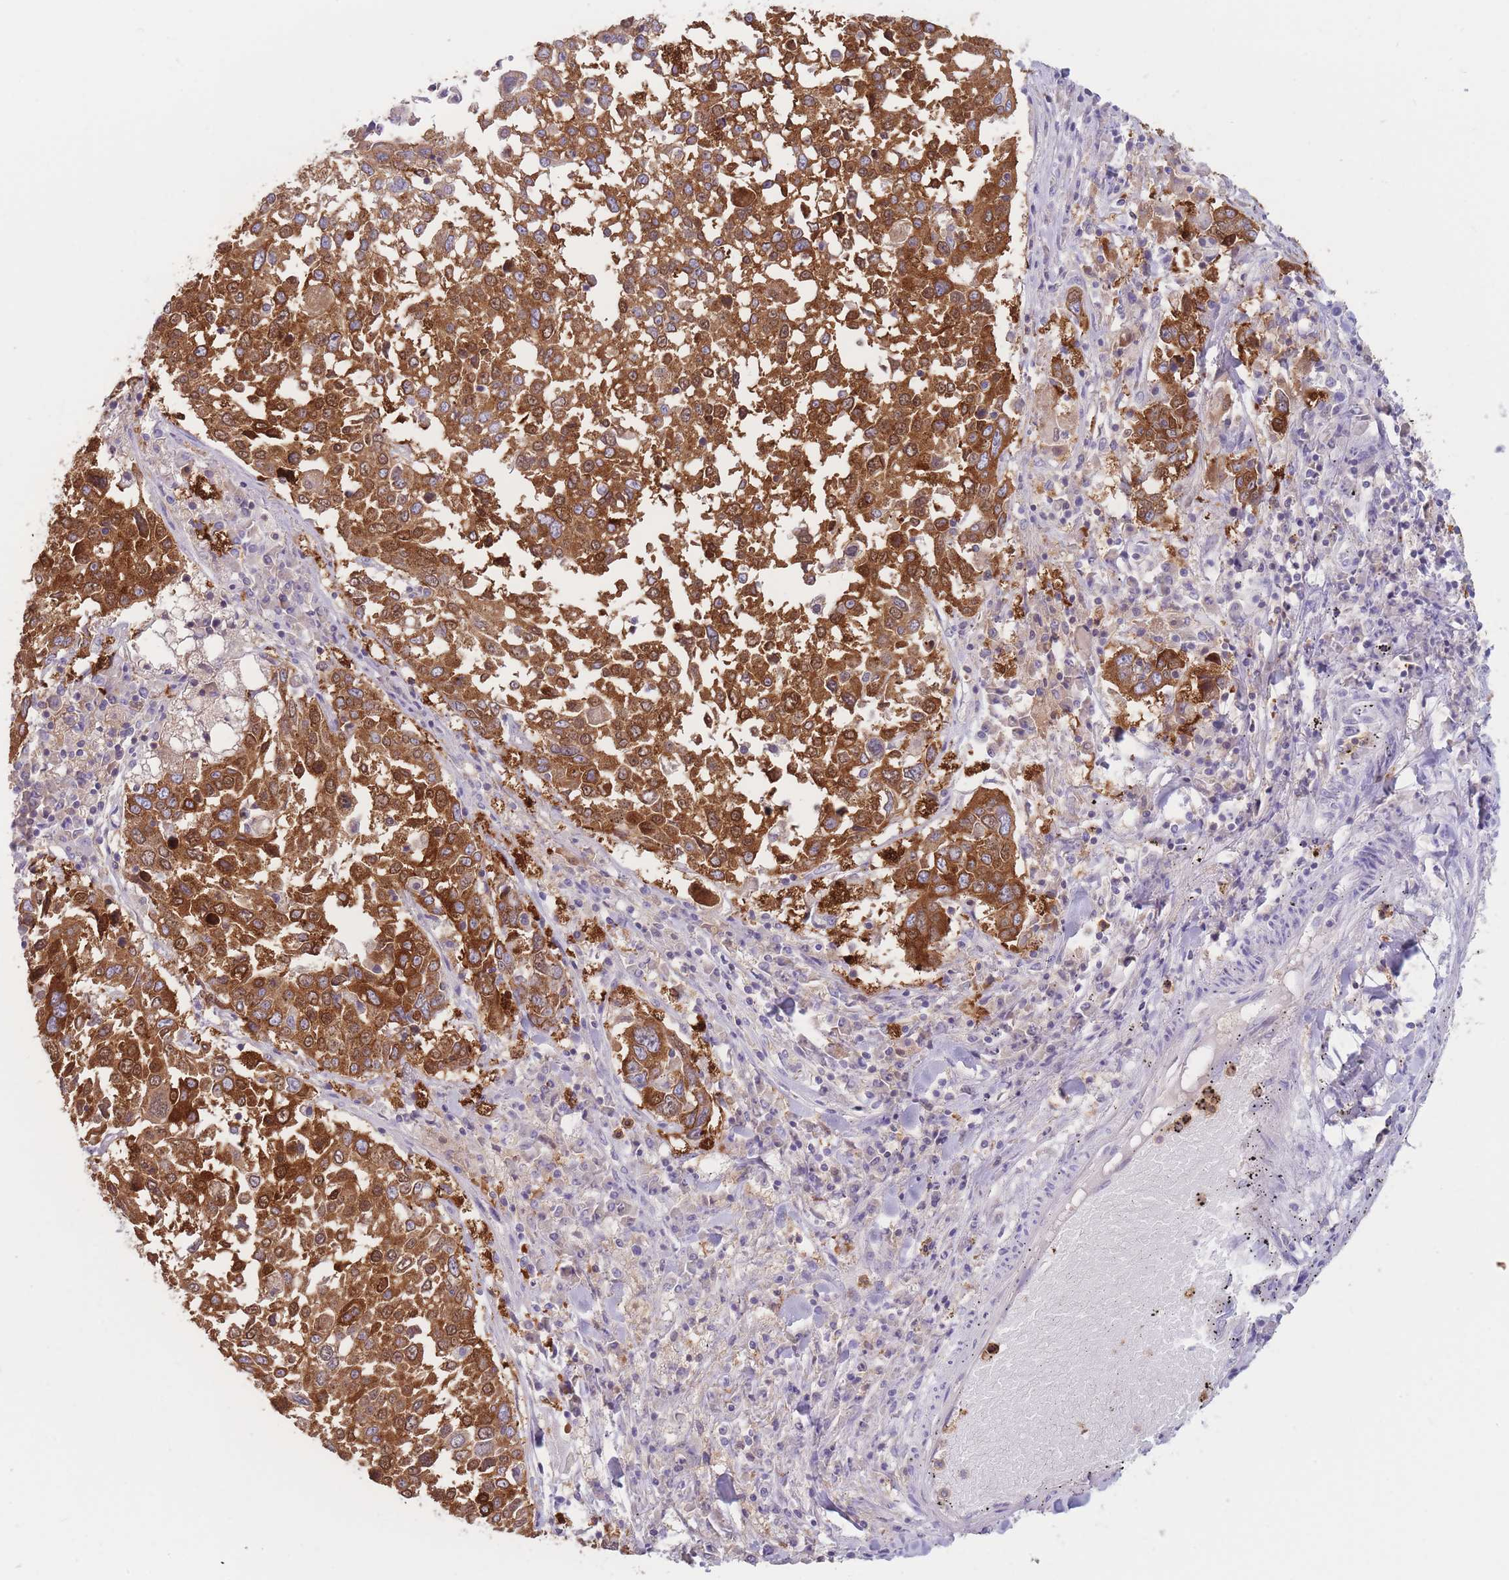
{"staining": {"intensity": "strong", "quantity": ">75%", "location": "cytoplasmic/membranous"}, "tissue": "lung cancer", "cell_type": "Tumor cells", "image_type": "cancer", "snomed": [{"axis": "morphology", "description": "Squamous cell carcinoma, NOS"}, {"axis": "topography", "description": "Lung"}], "caption": "Protein staining by immunohistochemistry demonstrates strong cytoplasmic/membranous expression in approximately >75% of tumor cells in lung cancer (squamous cell carcinoma).", "gene": "ST3GAL4", "patient": {"sex": "male", "age": 65}}